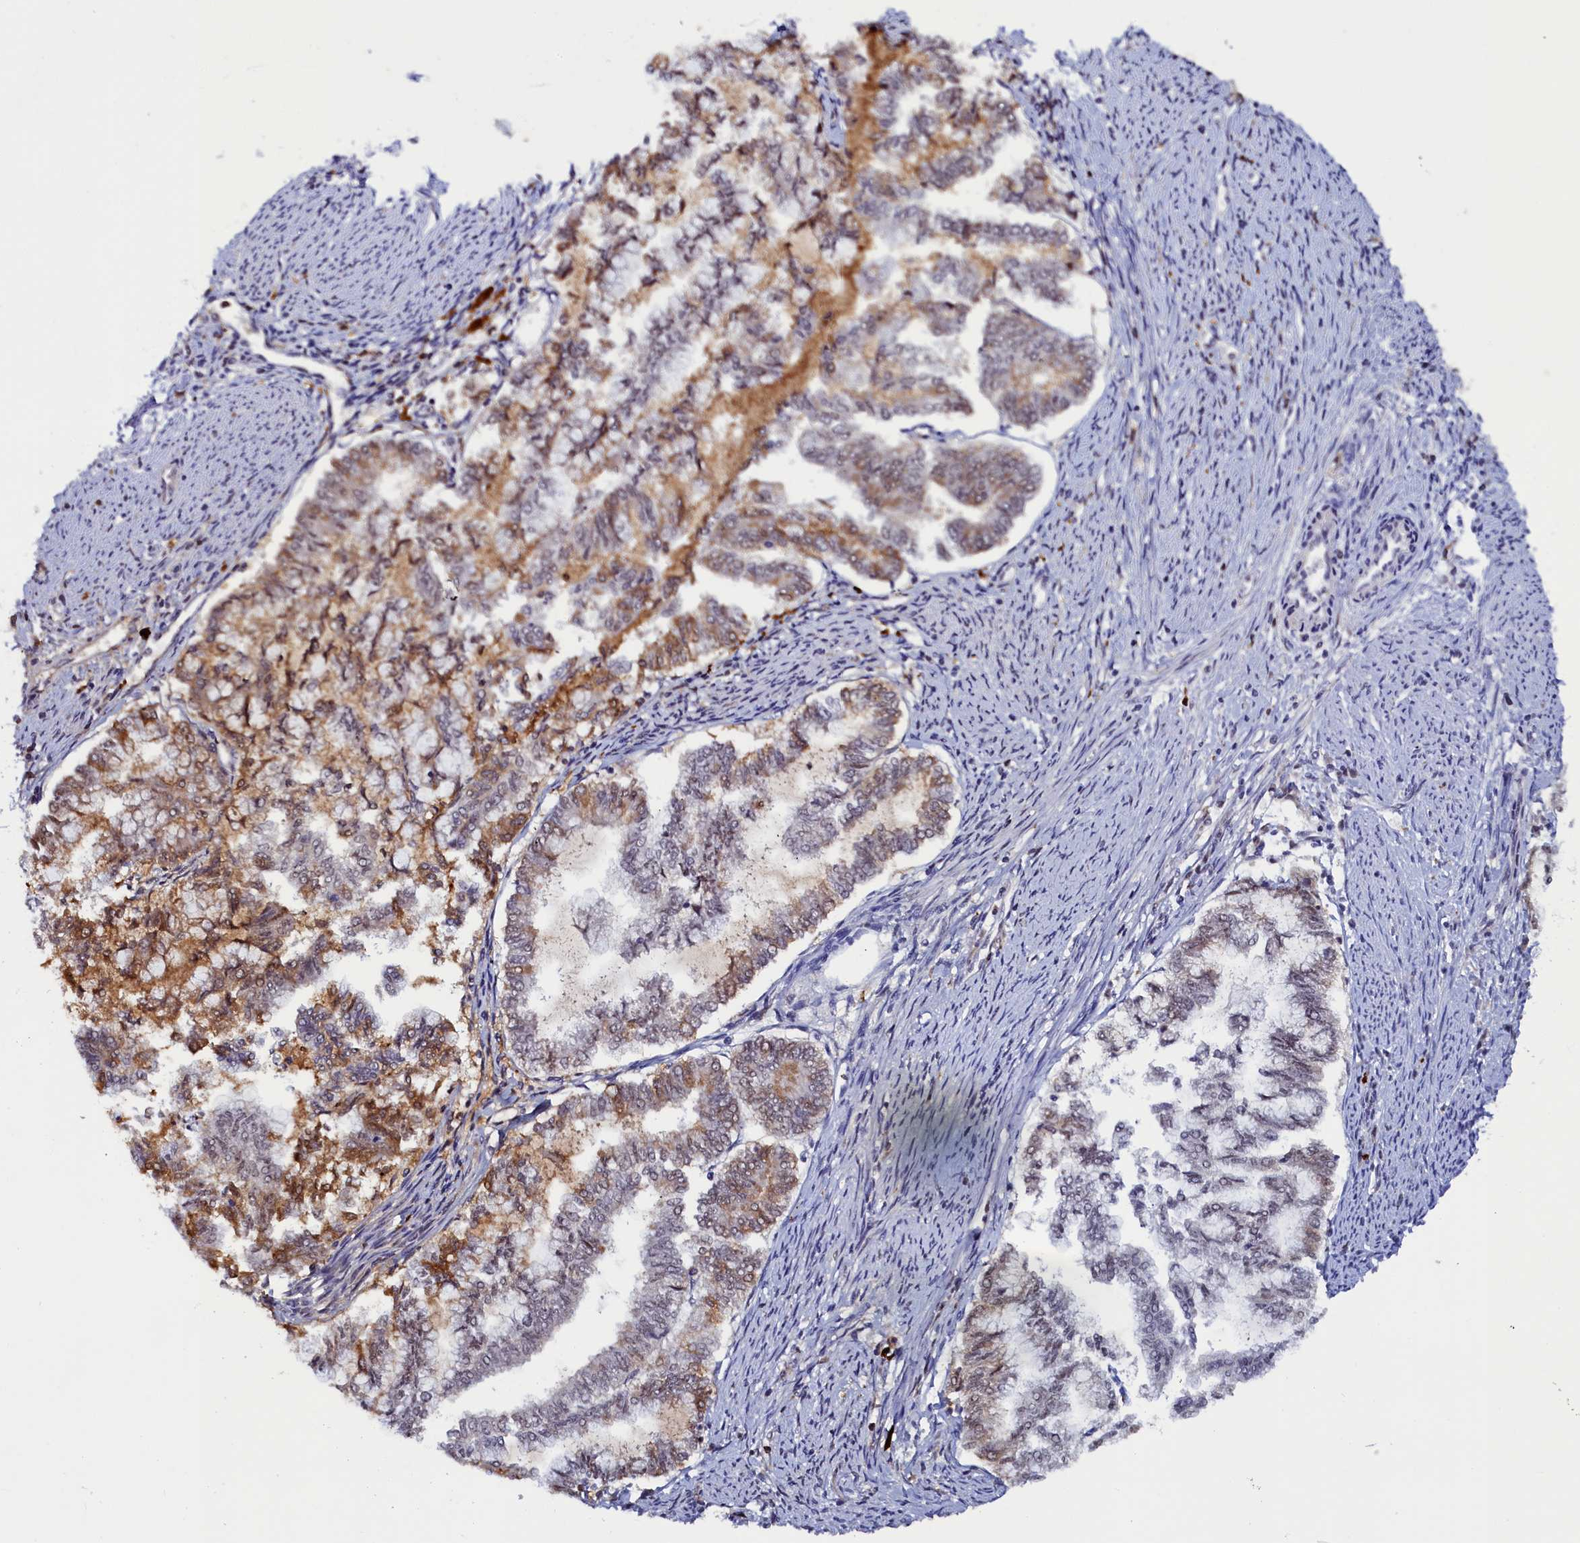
{"staining": {"intensity": "moderate", "quantity": "25%-75%", "location": "cytoplasmic/membranous"}, "tissue": "endometrial cancer", "cell_type": "Tumor cells", "image_type": "cancer", "snomed": [{"axis": "morphology", "description": "Adenocarcinoma, NOS"}, {"axis": "topography", "description": "Endometrium"}], "caption": "A brown stain highlights moderate cytoplasmic/membranous expression of a protein in endometrial adenocarcinoma tumor cells. (brown staining indicates protein expression, while blue staining denotes nuclei).", "gene": "INTS14", "patient": {"sex": "female", "age": 79}}